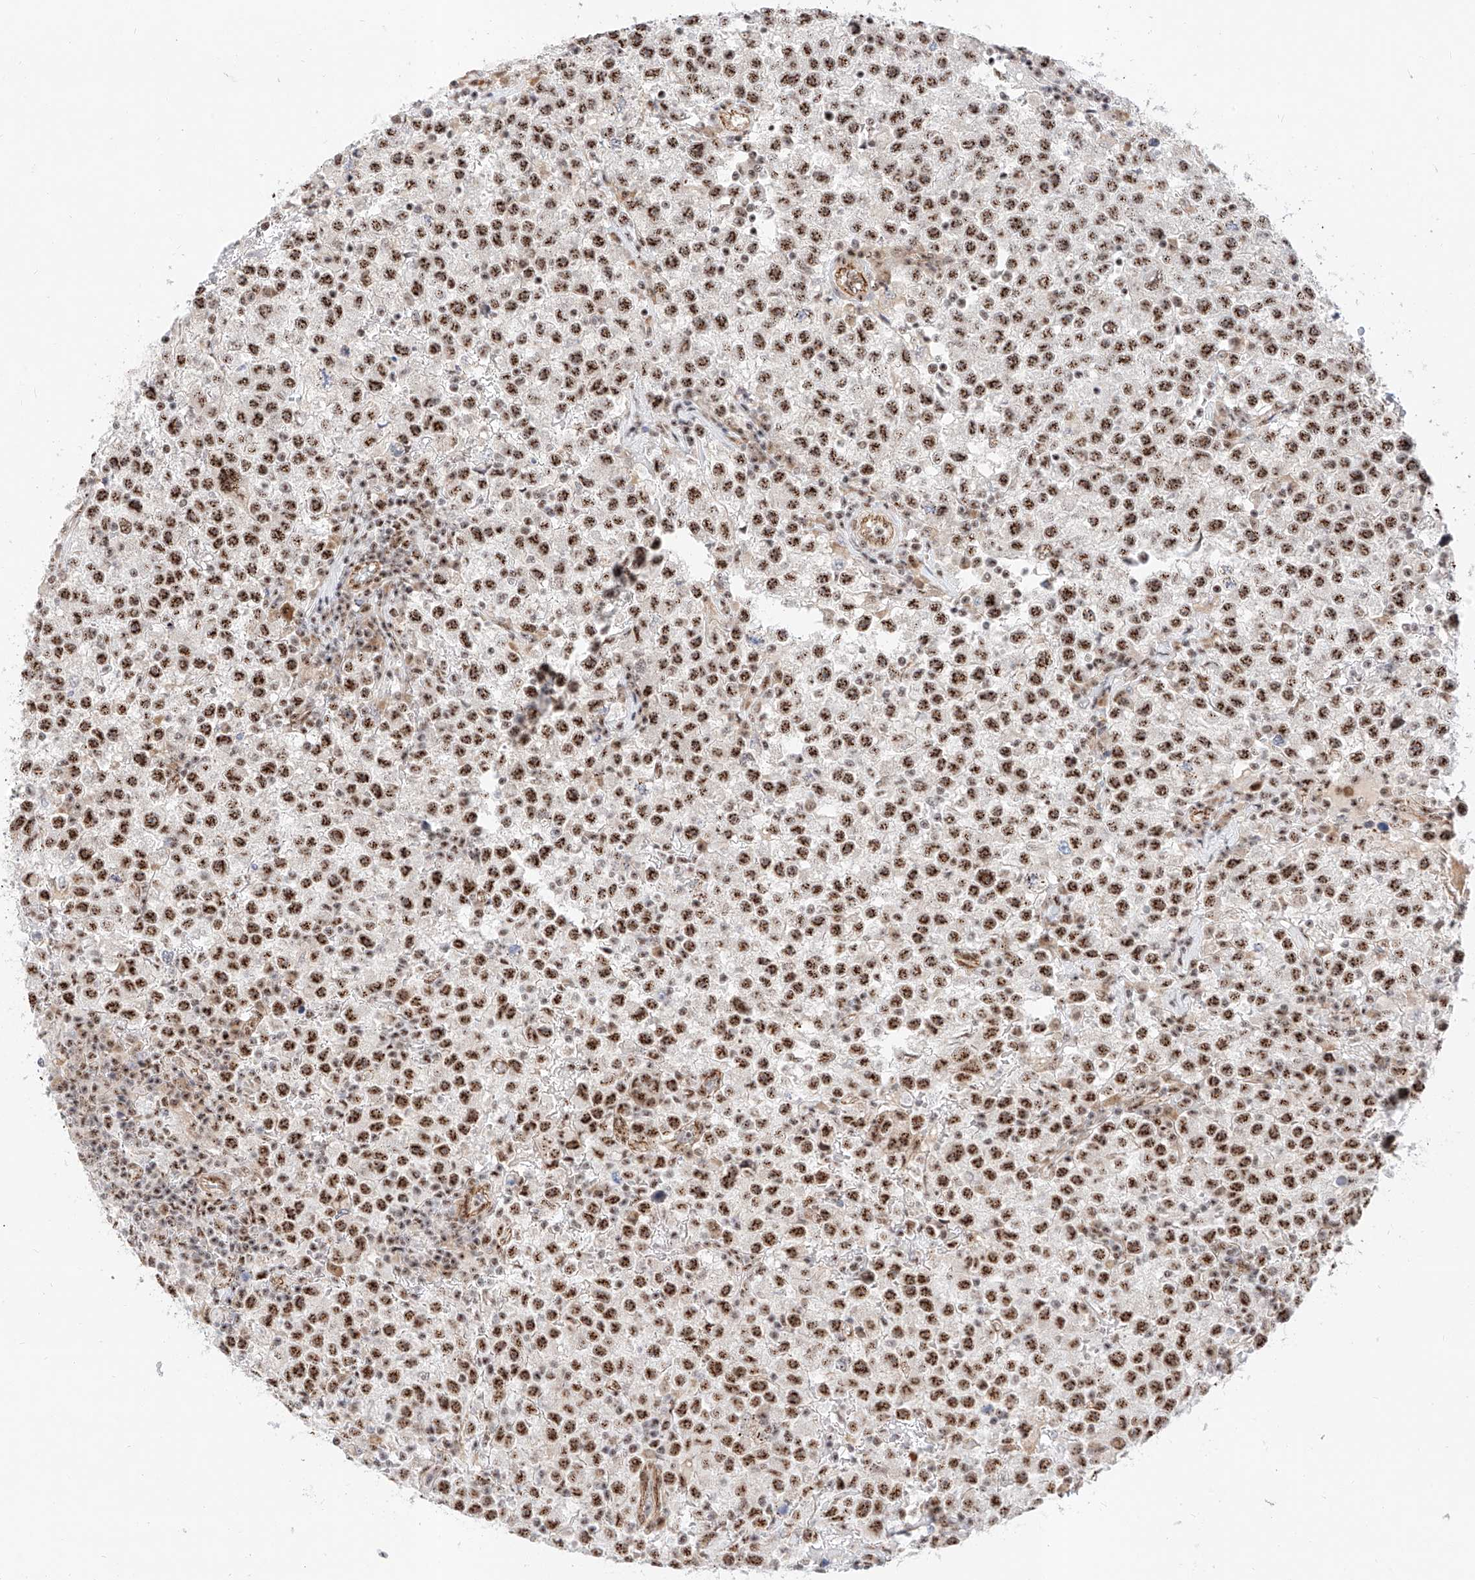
{"staining": {"intensity": "strong", "quantity": ">75%", "location": "nuclear"}, "tissue": "testis cancer", "cell_type": "Tumor cells", "image_type": "cancer", "snomed": [{"axis": "morphology", "description": "Seminoma, NOS"}, {"axis": "topography", "description": "Testis"}], "caption": "A high-resolution histopathology image shows immunohistochemistry (IHC) staining of testis cancer, which reveals strong nuclear staining in about >75% of tumor cells.", "gene": "ATXN7L2", "patient": {"sex": "male", "age": 22}}